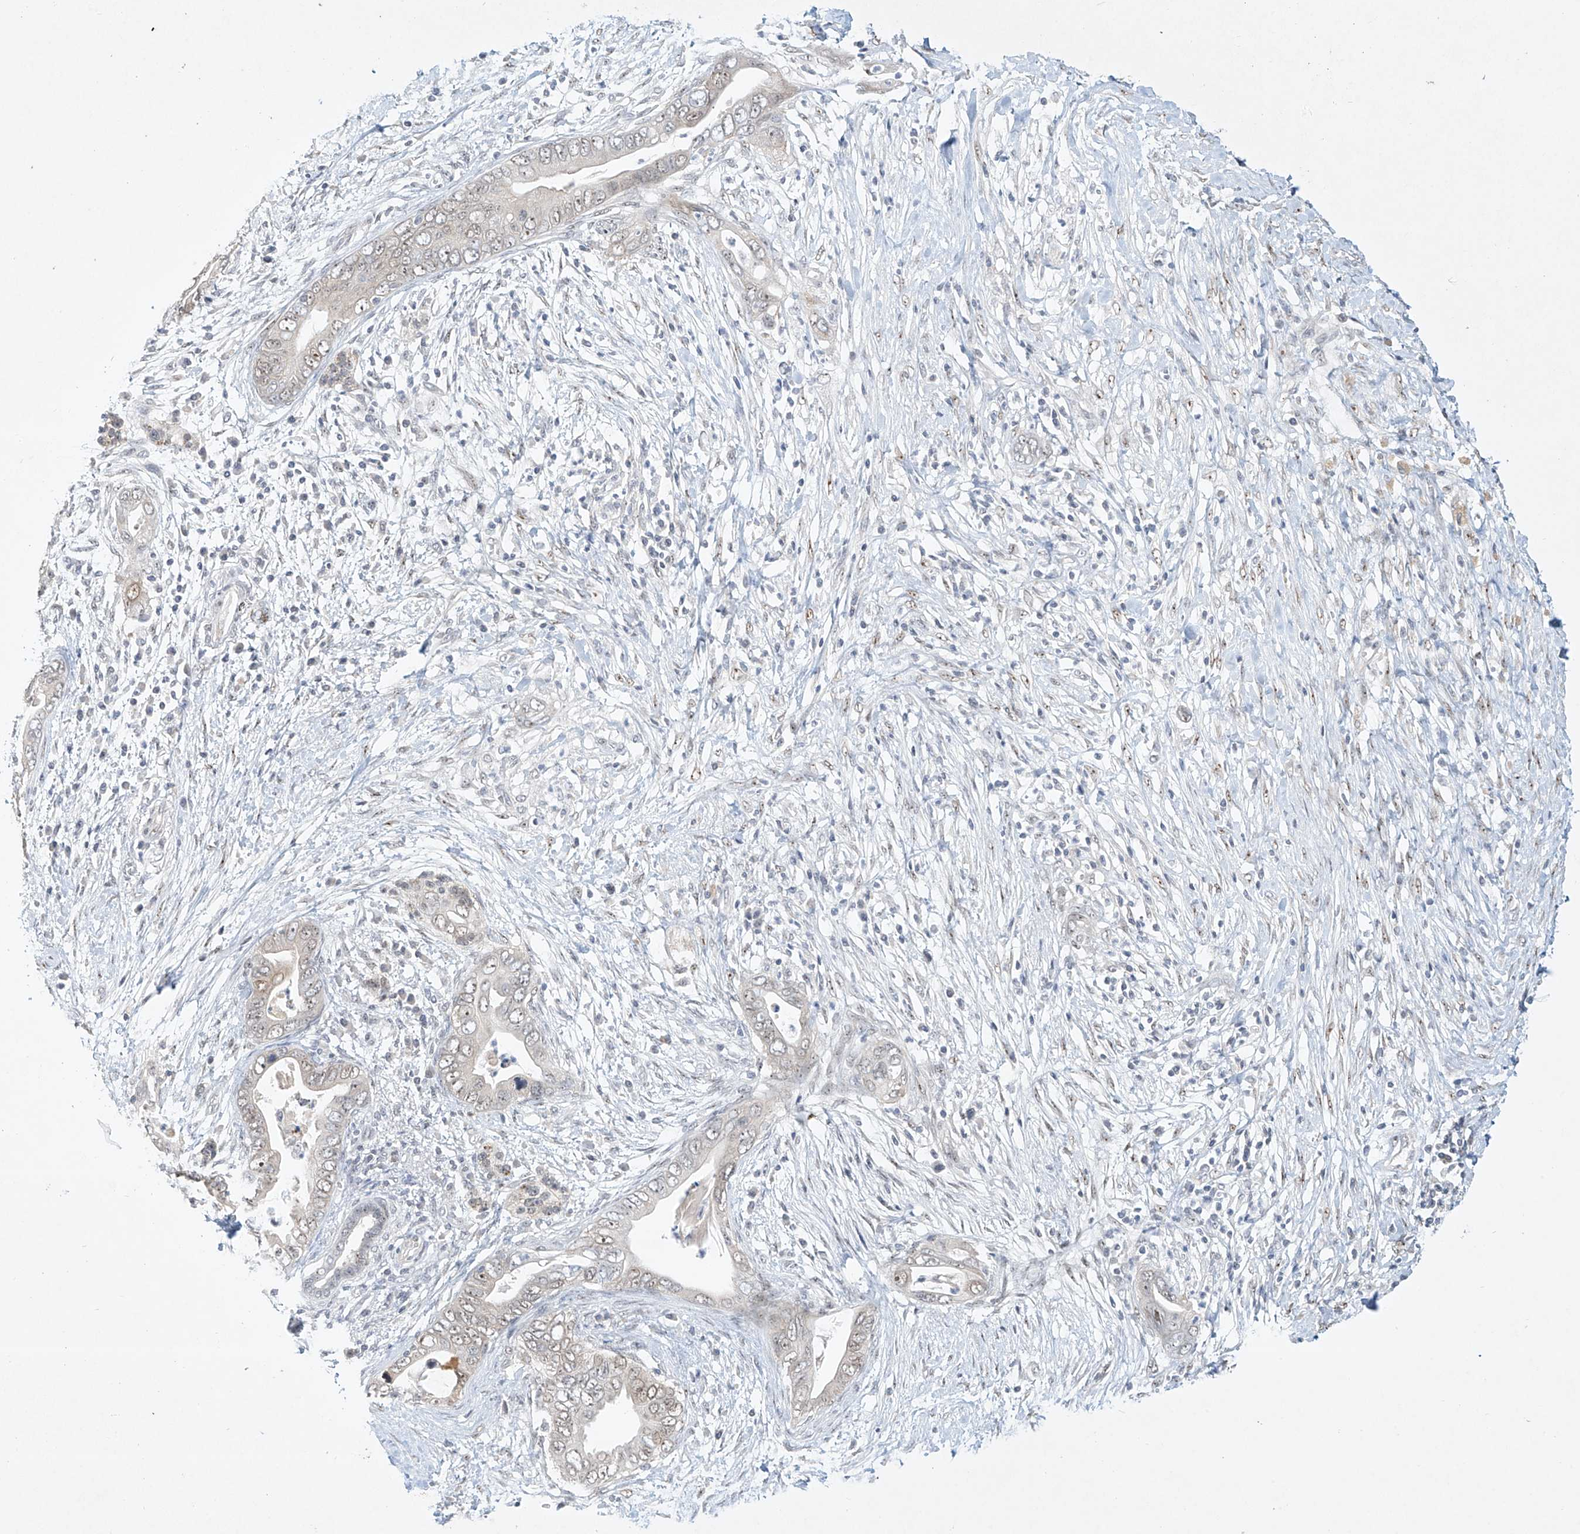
{"staining": {"intensity": "weak", "quantity": "<25%", "location": "nuclear"}, "tissue": "pancreatic cancer", "cell_type": "Tumor cells", "image_type": "cancer", "snomed": [{"axis": "morphology", "description": "Adenocarcinoma, NOS"}, {"axis": "topography", "description": "Pancreas"}], "caption": "This is an immunohistochemistry (IHC) micrograph of pancreatic cancer (adenocarcinoma). There is no positivity in tumor cells.", "gene": "TASP1", "patient": {"sex": "male", "age": 75}}